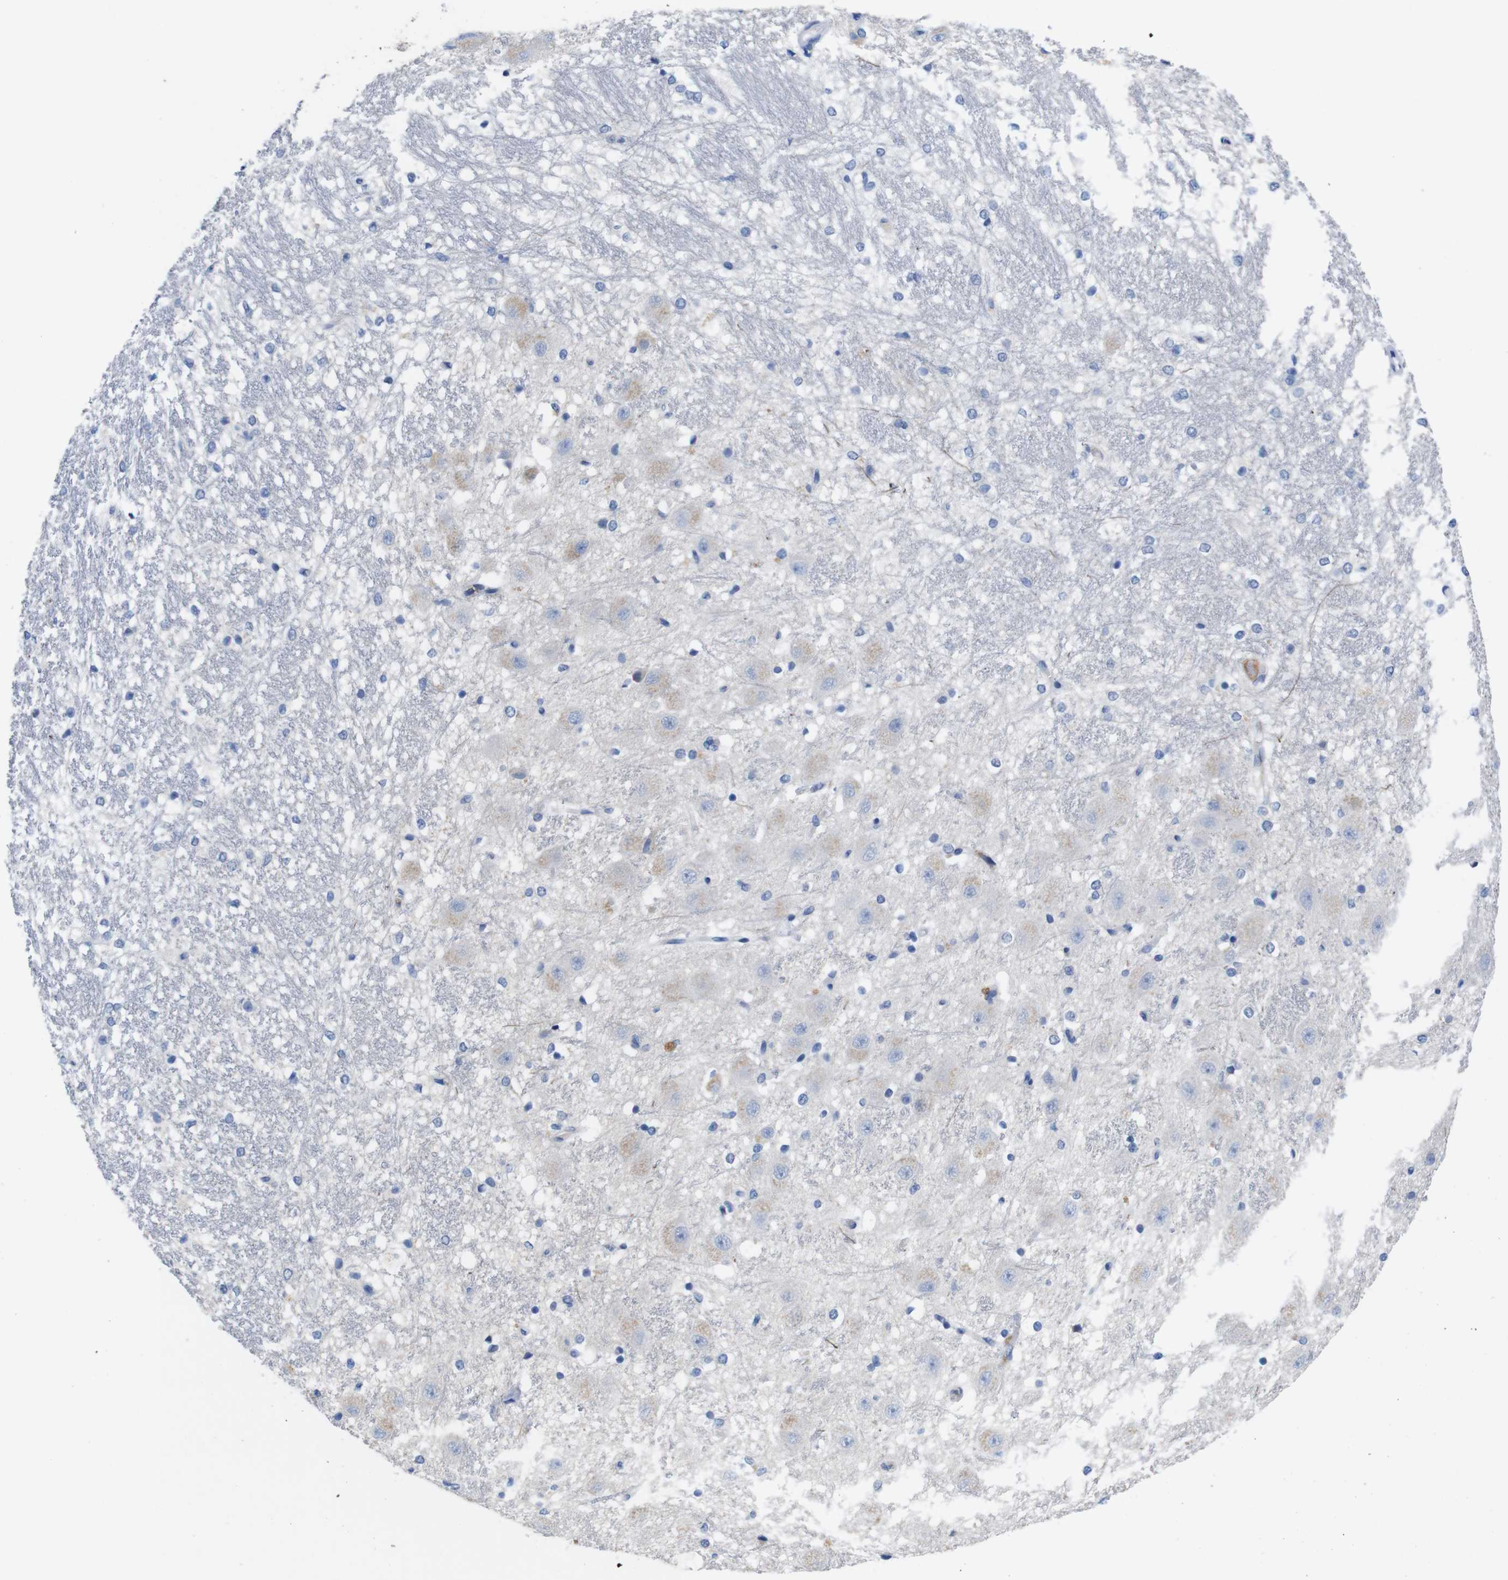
{"staining": {"intensity": "negative", "quantity": "none", "location": "none"}, "tissue": "hippocampus", "cell_type": "Glial cells", "image_type": "normal", "snomed": [{"axis": "morphology", "description": "Normal tissue, NOS"}, {"axis": "topography", "description": "Hippocampus"}], "caption": "Immunohistochemistry image of unremarkable hippocampus: human hippocampus stained with DAB exhibits no significant protein positivity in glial cells.", "gene": "C1RL", "patient": {"sex": "female", "age": 19}}